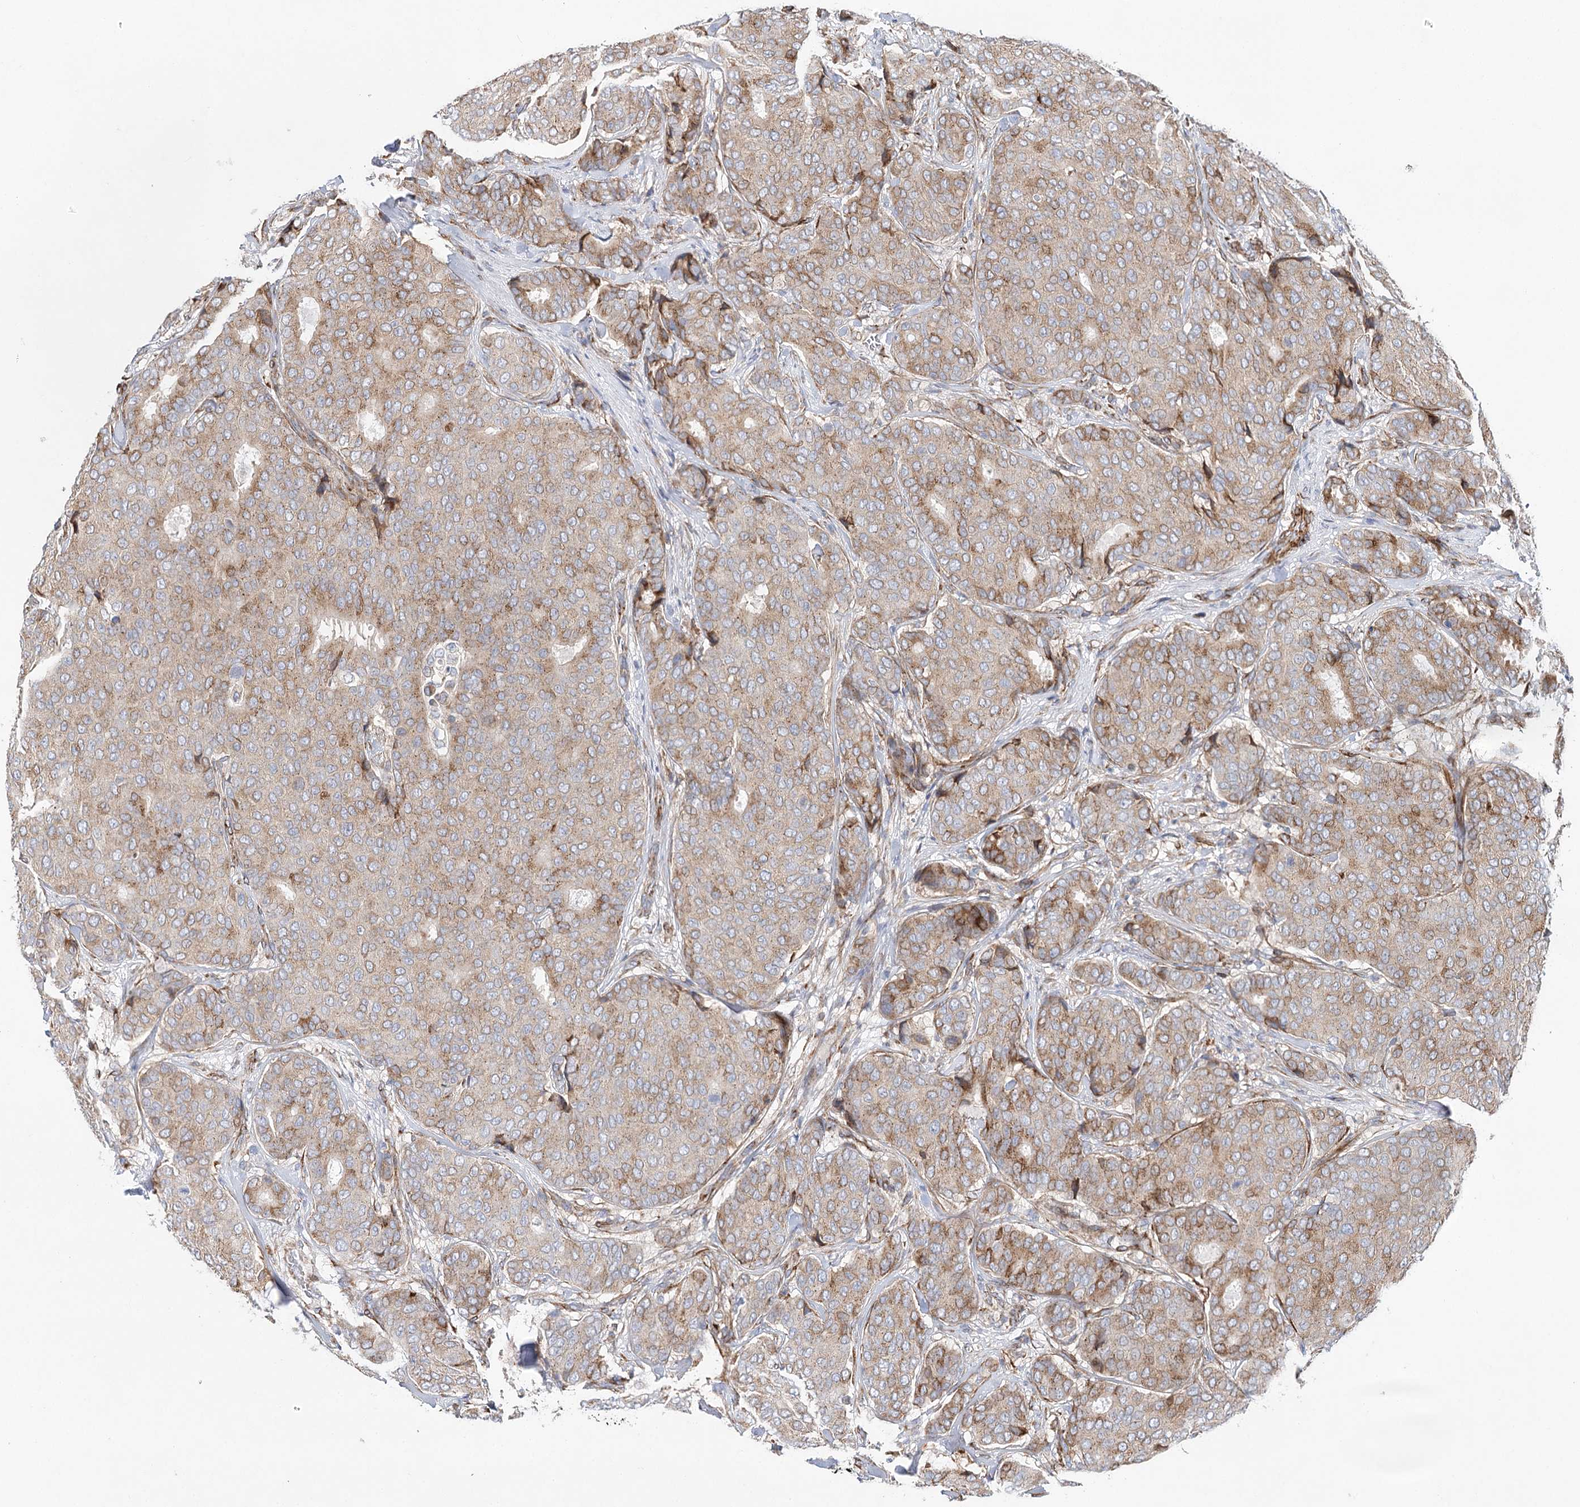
{"staining": {"intensity": "moderate", "quantity": "25%-75%", "location": "cytoplasmic/membranous"}, "tissue": "breast cancer", "cell_type": "Tumor cells", "image_type": "cancer", "snomed": [{"axis": "morphology", "description": "Duct carcinoma"}, {"axis": "topography", "description": "Breast"}], "caption": "IHC (DAB (3,3'-diaminobenzidine)) staining of intraductal carcinoma (breast) reveals moderate cytoplasmic/membranous protein staining in about 25%-75% of tumor cells.", "gene": "ABRAXAS2", "patient": {"sex": "female", "age": 75}}